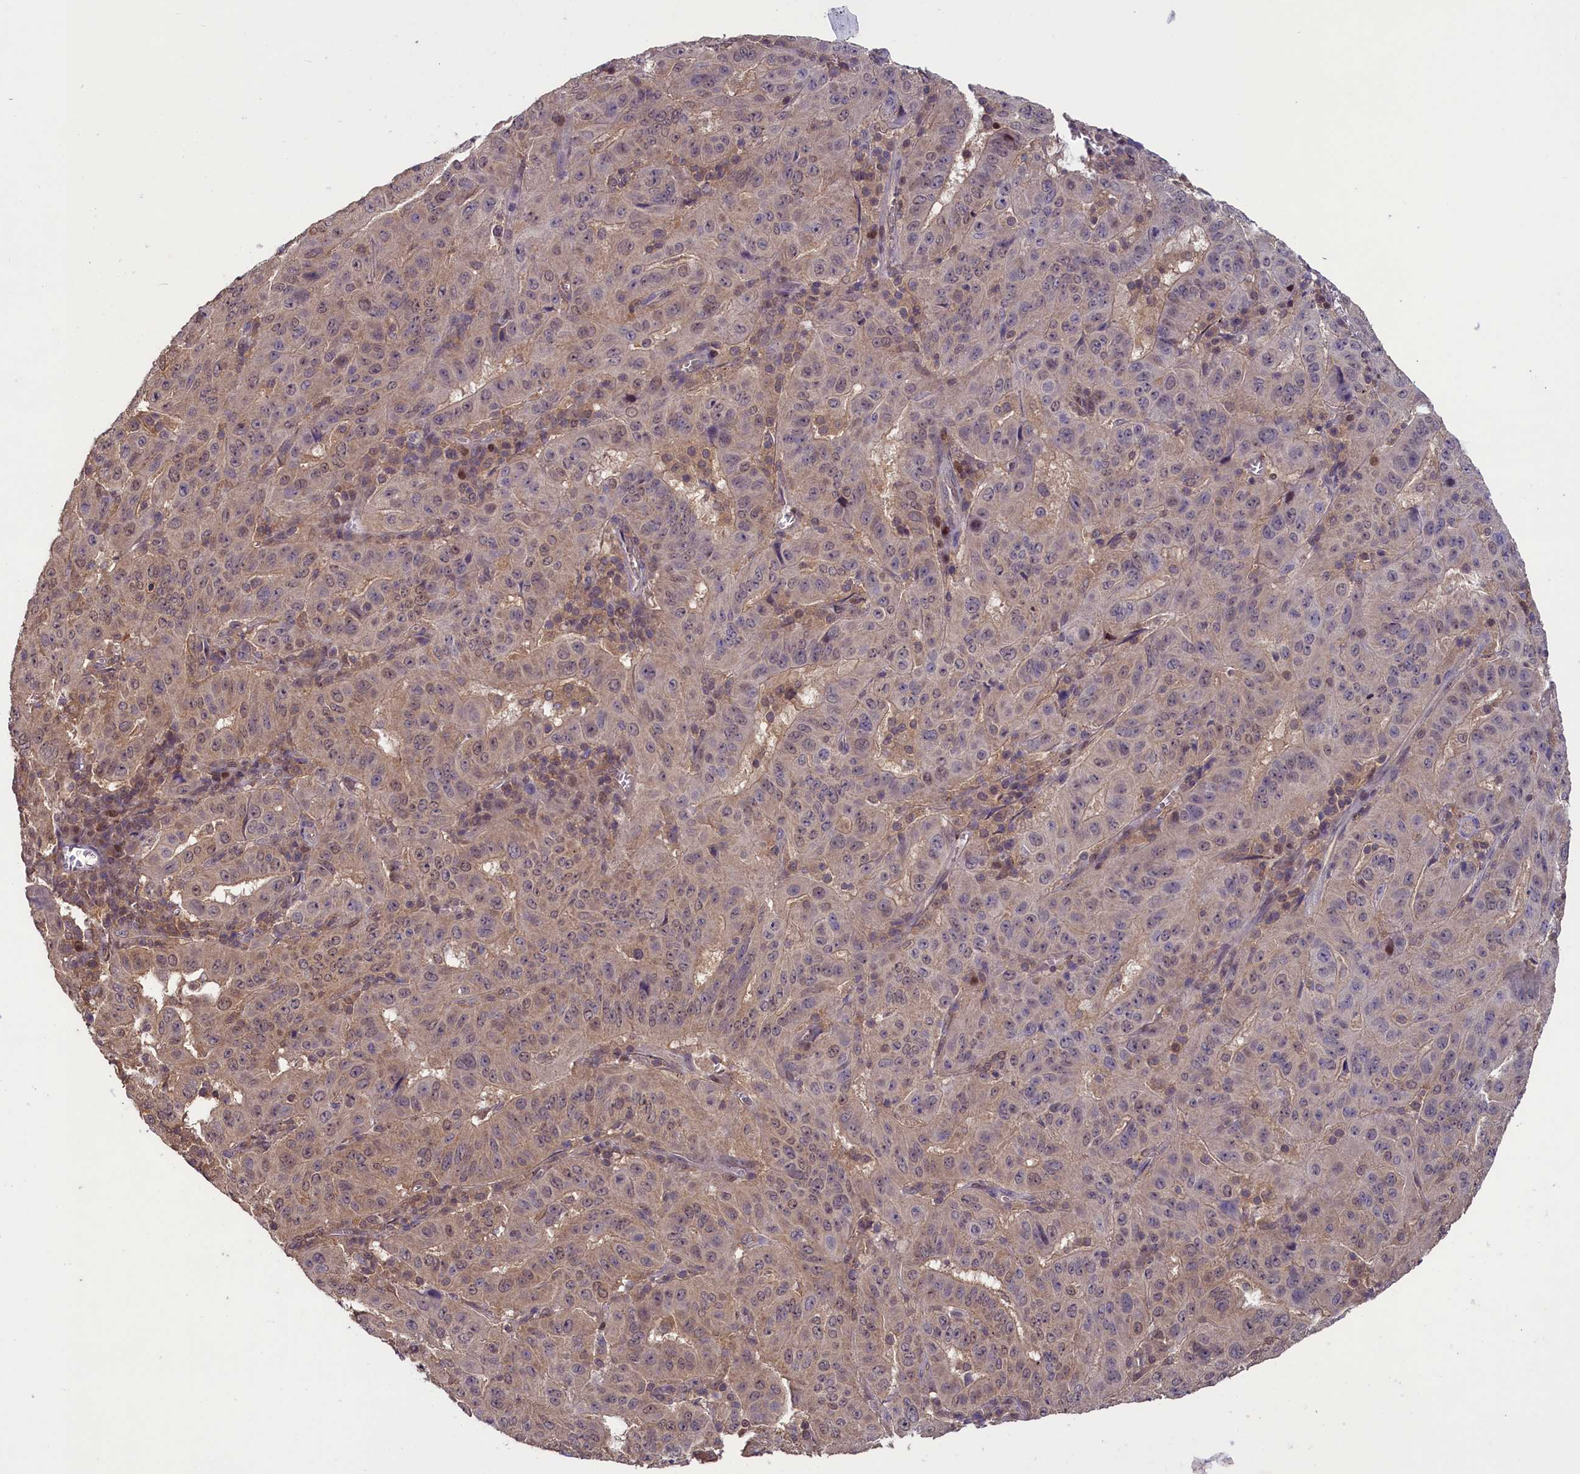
{"staining": {"intensity": "weak", "quantity": "<25%", "location": "cytoplasmic/membranous,nuclear"}, "tissue": "pancreatic cancer", "cell_type": "Tumor cells", "image_type": "cancer", "snomed": [{"axis": "morphology", "description": "Adenocarcinoma, NOS"}, {"axis": "topography", "description": "Pancreas"}], "caption": "Pancreatic adenocarcinoma stained for a protein using immunohistochemistry demonstrates no expression tumor cells.", "gene": "NUBP1", "patient": {"sex": "male", "age": 63}}